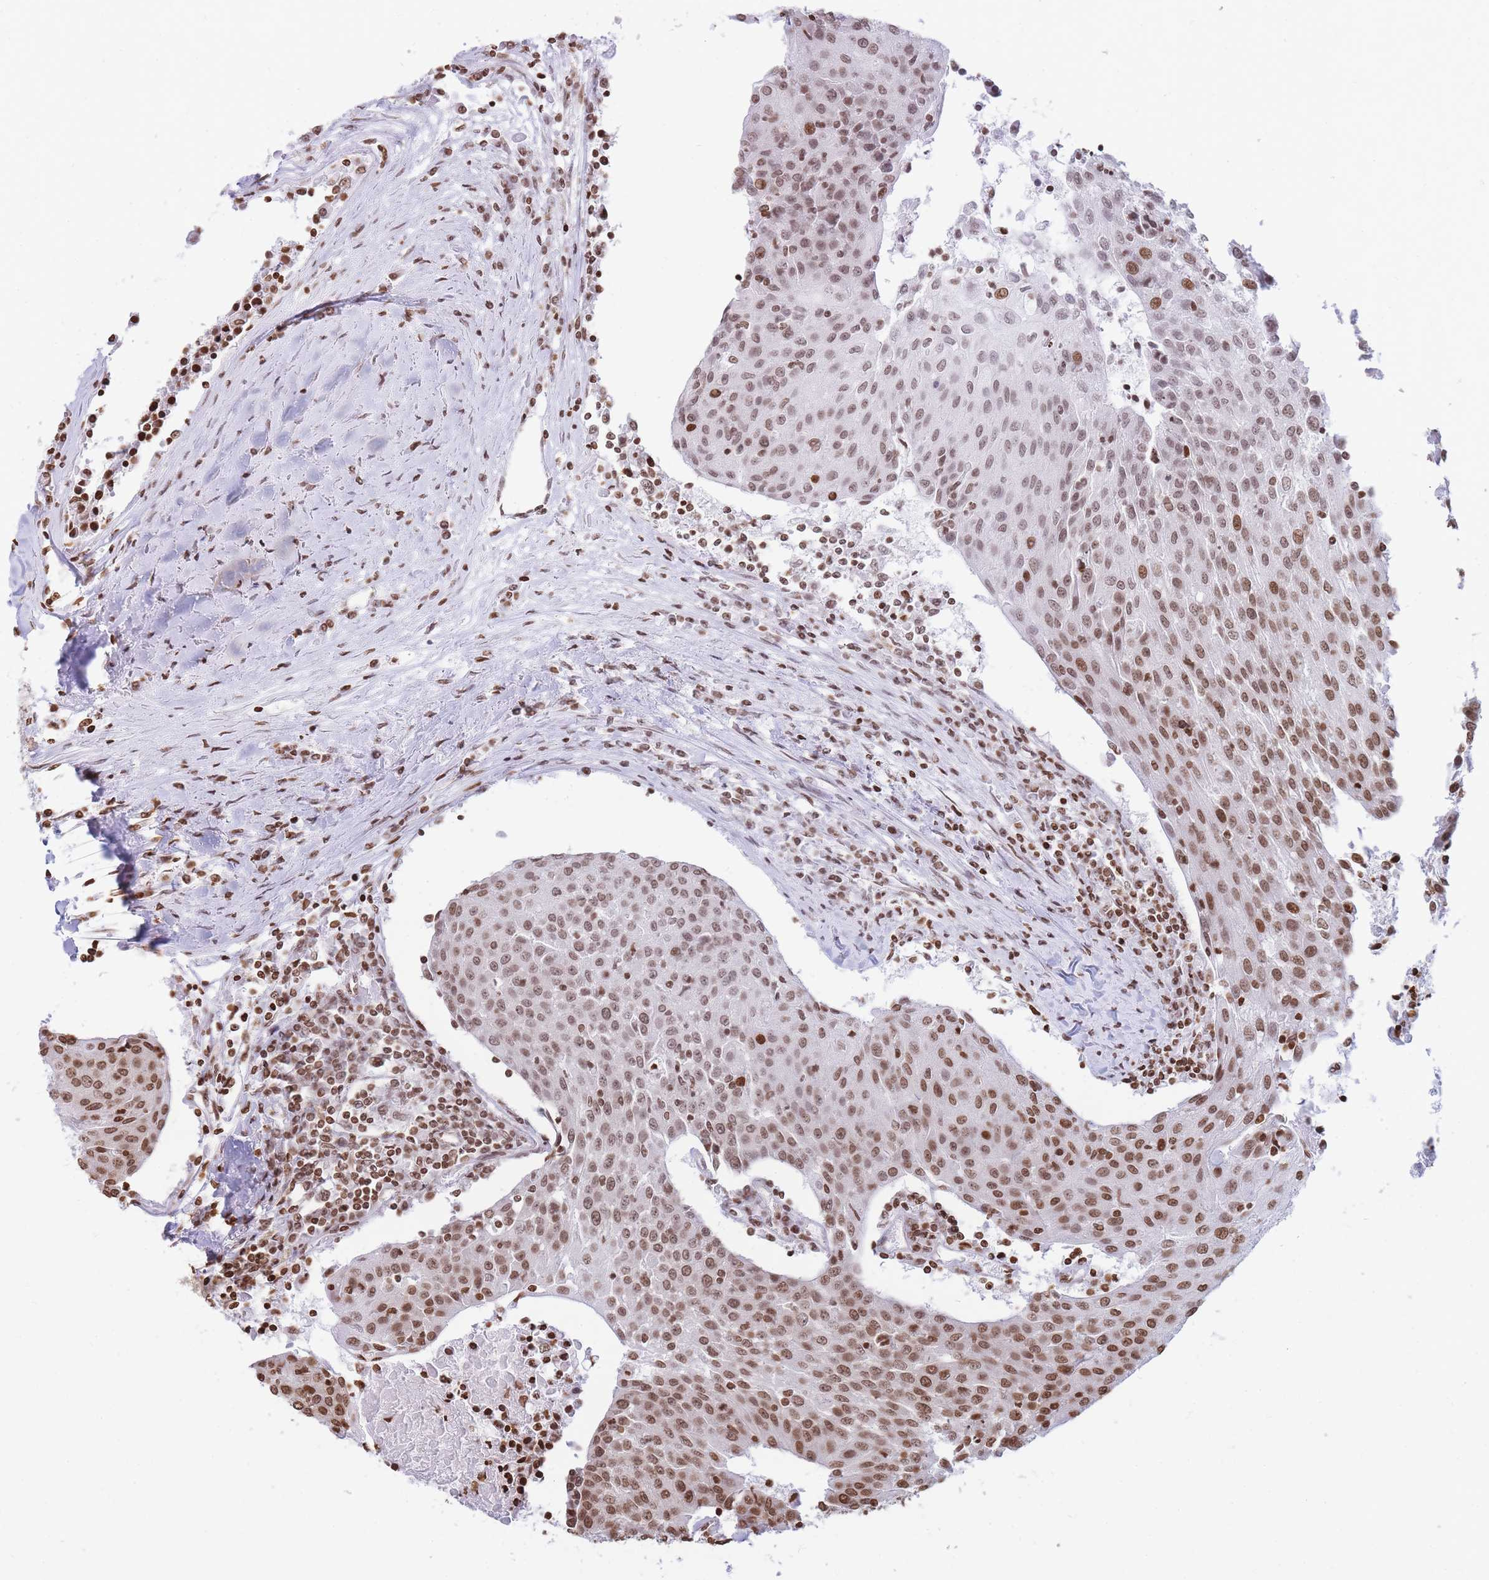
{"staining": {"intensity": "moderate", "quantity": ">75%", "location": "nuclear"}, "tissue": "urothelial cancer", "cell_type": "Tumor cells", "image_type": "cancer", "snomed": [{"axis": "morphology", "description": "Urothelial carcinoma, High grade"}, {"axis": "topography", "description": "Urinary bladder"}], "caption": "Immunohistochemical staining of high-grade urothelial carcinoma exhibits medium levels of moderate nuclear protein positivity in about >75% of tumor cells.", "gene": "SHISAL1", "patient": {"sex": "female", "age": 85}}